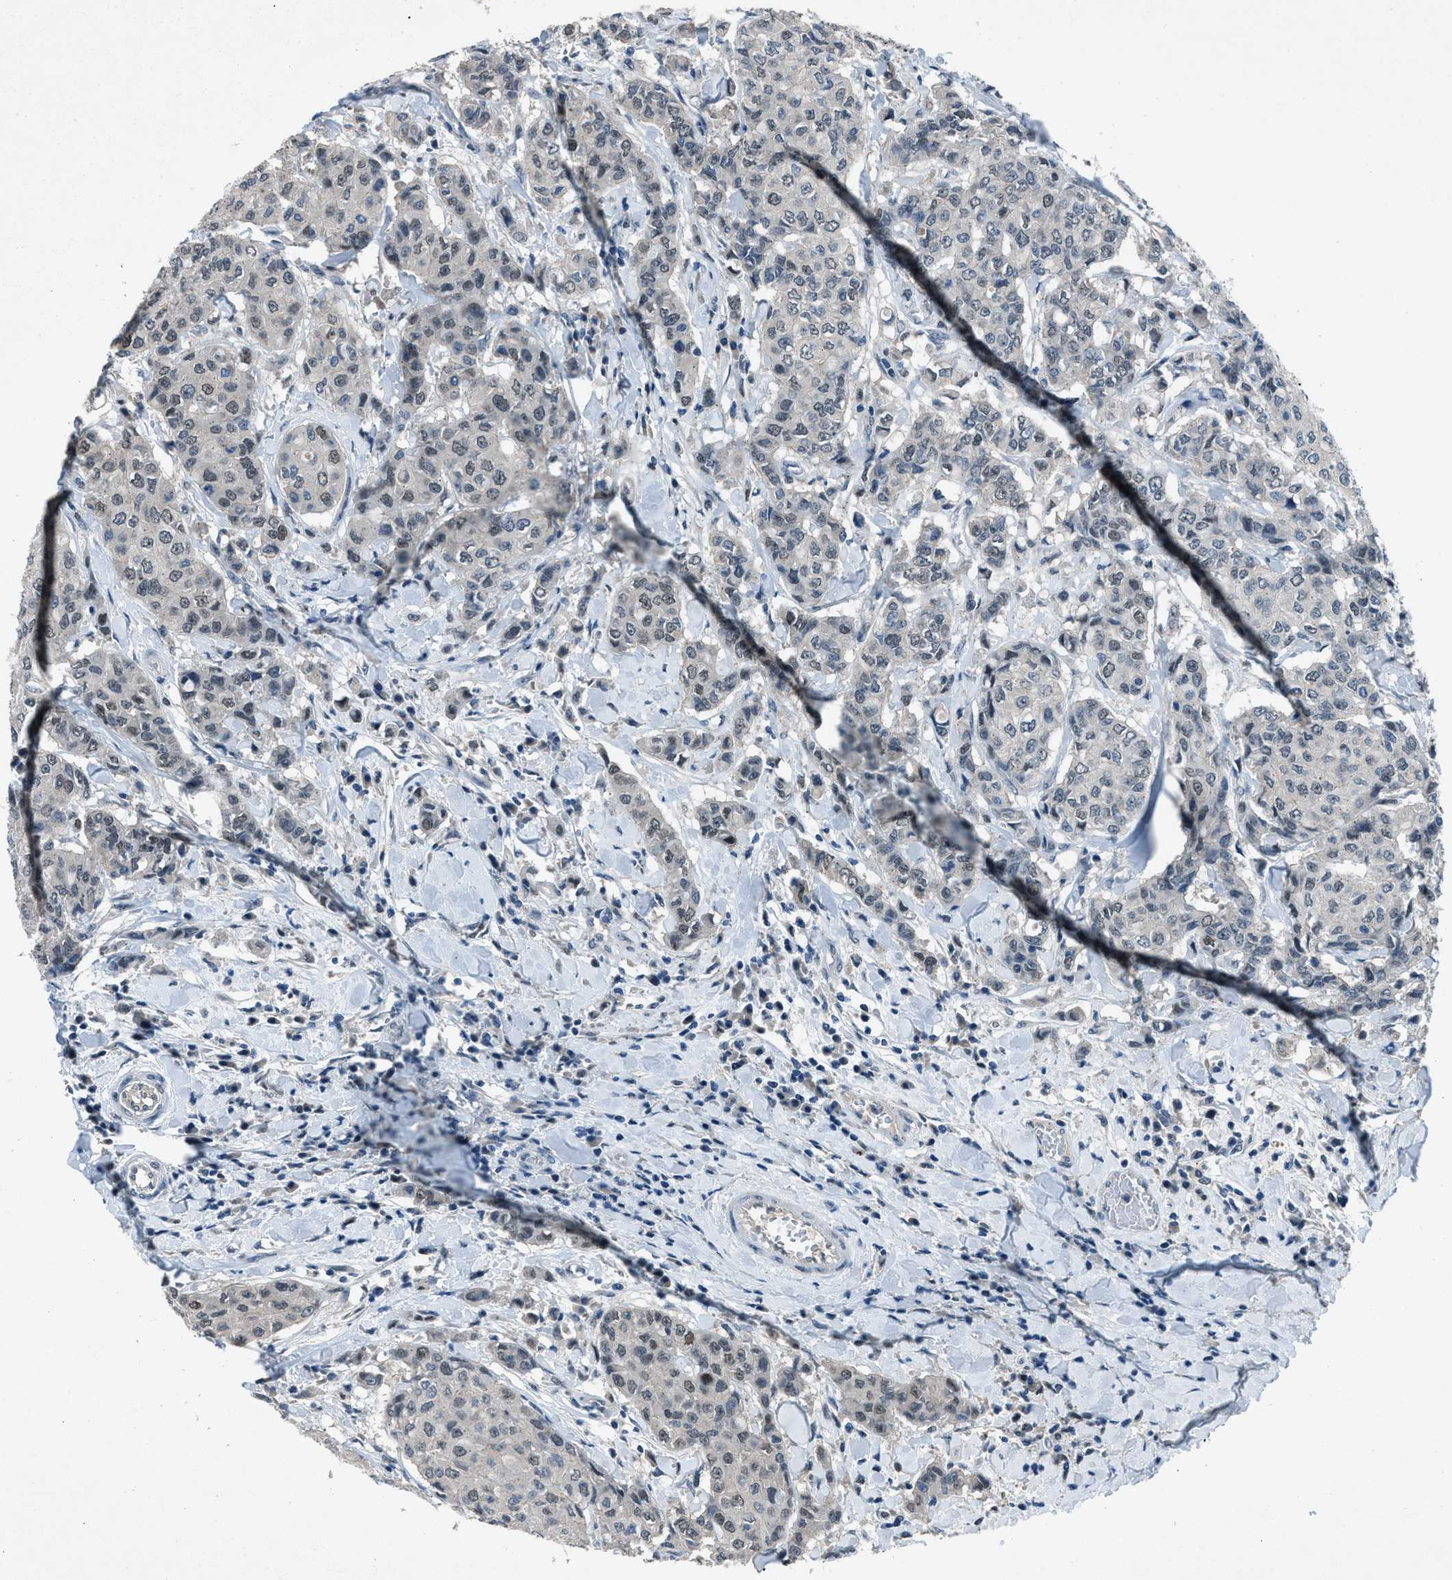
{"staining": {"intensity": "weak", "quantity": "25%-75%", "location": "nuclear"}, "tissue": "breast cancer", "cell_type": "Tumor cells", "image_type": "cancer", "snomed": [{"axis": "morphology", "description": "Duct carcinoma"}, {"axis": "topography", "description": "Breast"}], "caption": "Breast invasive ductal carcinoma was stained to show a protein in brown. There is low levels of weak nuclear positivity in approximately 25%-75% of tumor cells.", "gene": "DUSP19", "patient": {"sex": "female", "age": 27}}